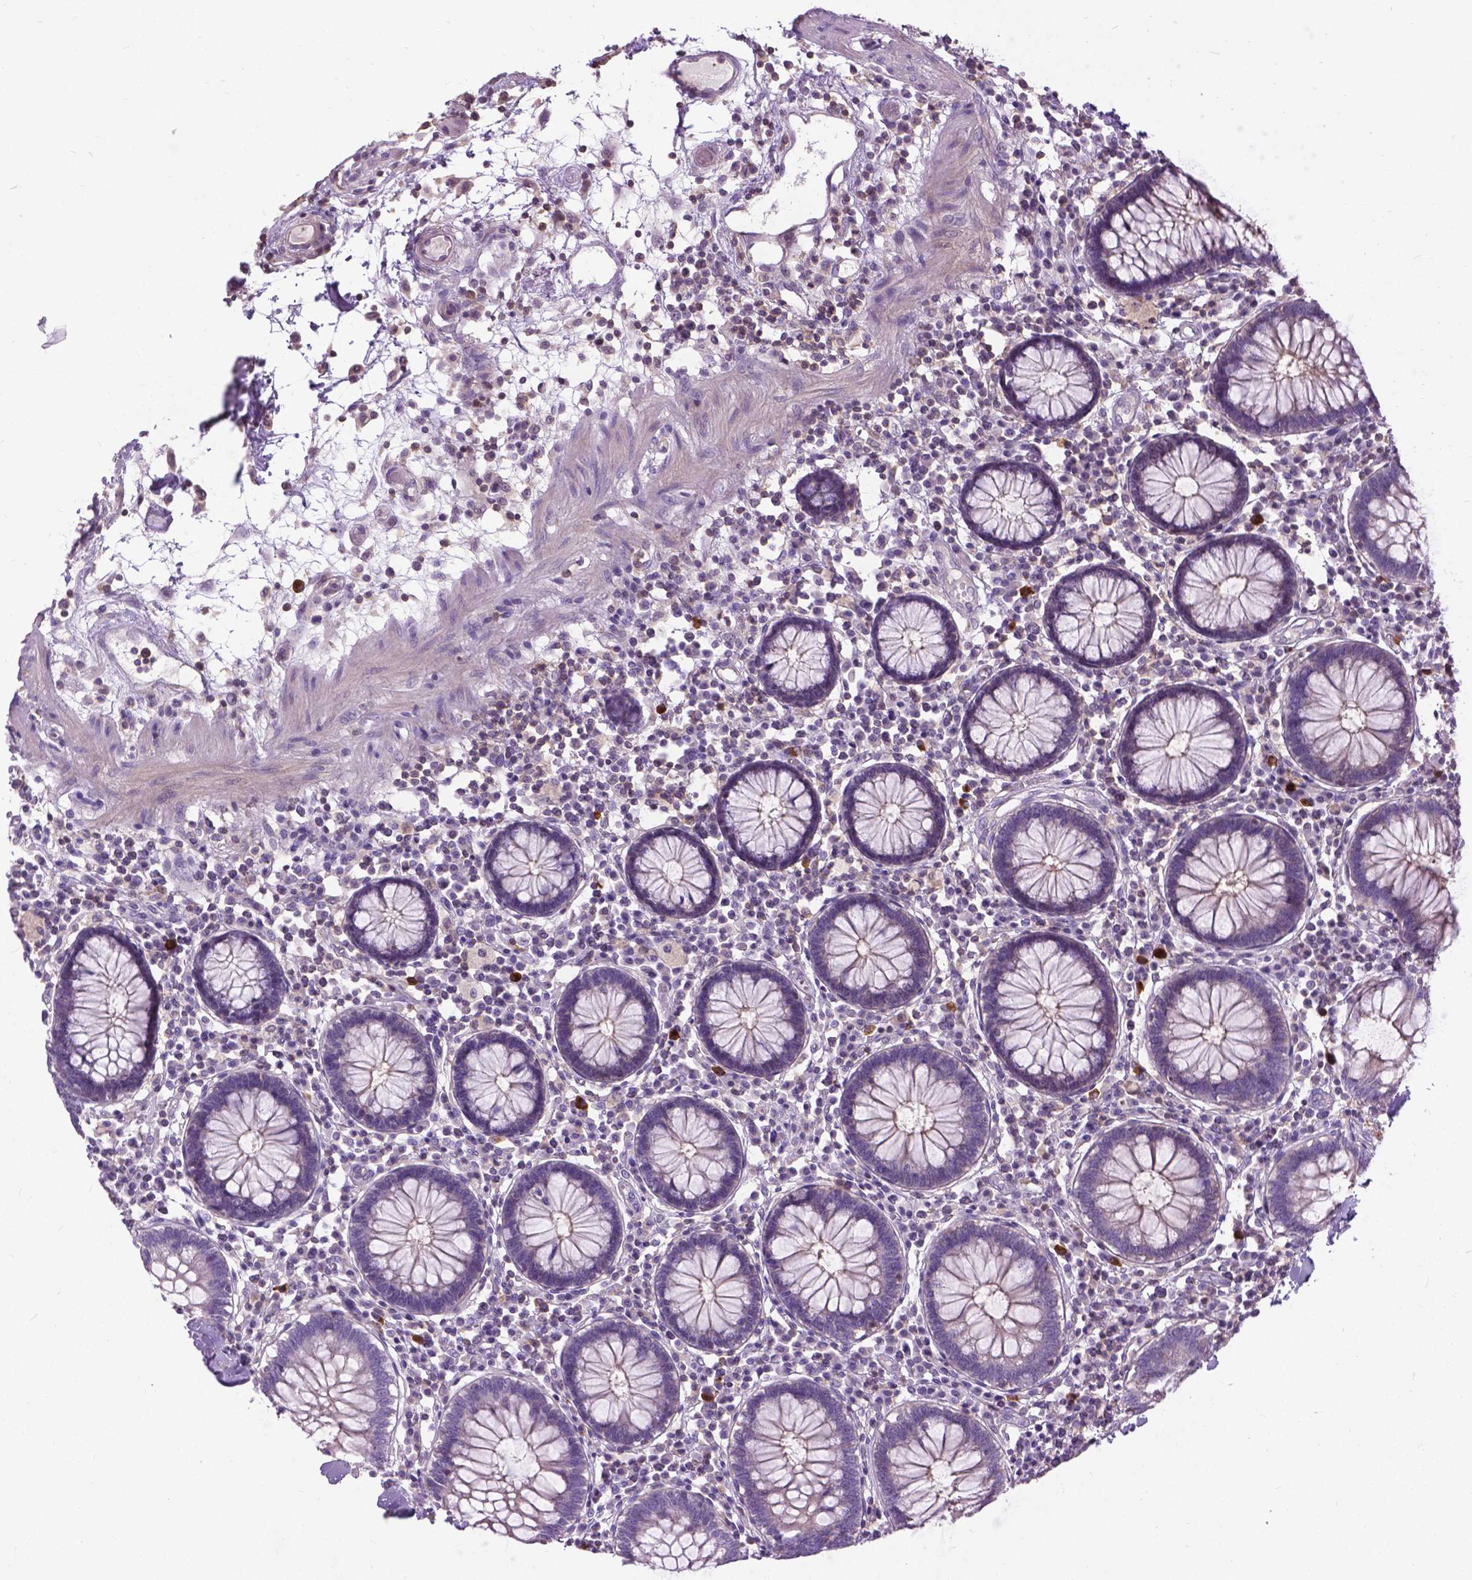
{"staining": {"intensity": "negative", "quantity": "none", "location": "none"}, "tissue": "colon", "cell_type": "Endothelial cells", "image_type": "normal", "snomed": [{"axis": "morphology", "description": "Normal tissue, NOS"}, {"axis": "morphology", "description": "Adenocarcinoma, NOS"}, {"axis": "topography", "description": "Colon"}], "caption": "Photomicrograph shows no protein positivity in endothelial cells of unremarkable colon.", "gene": "JAK3", "patient": {"sex": "male", "age": 83}}